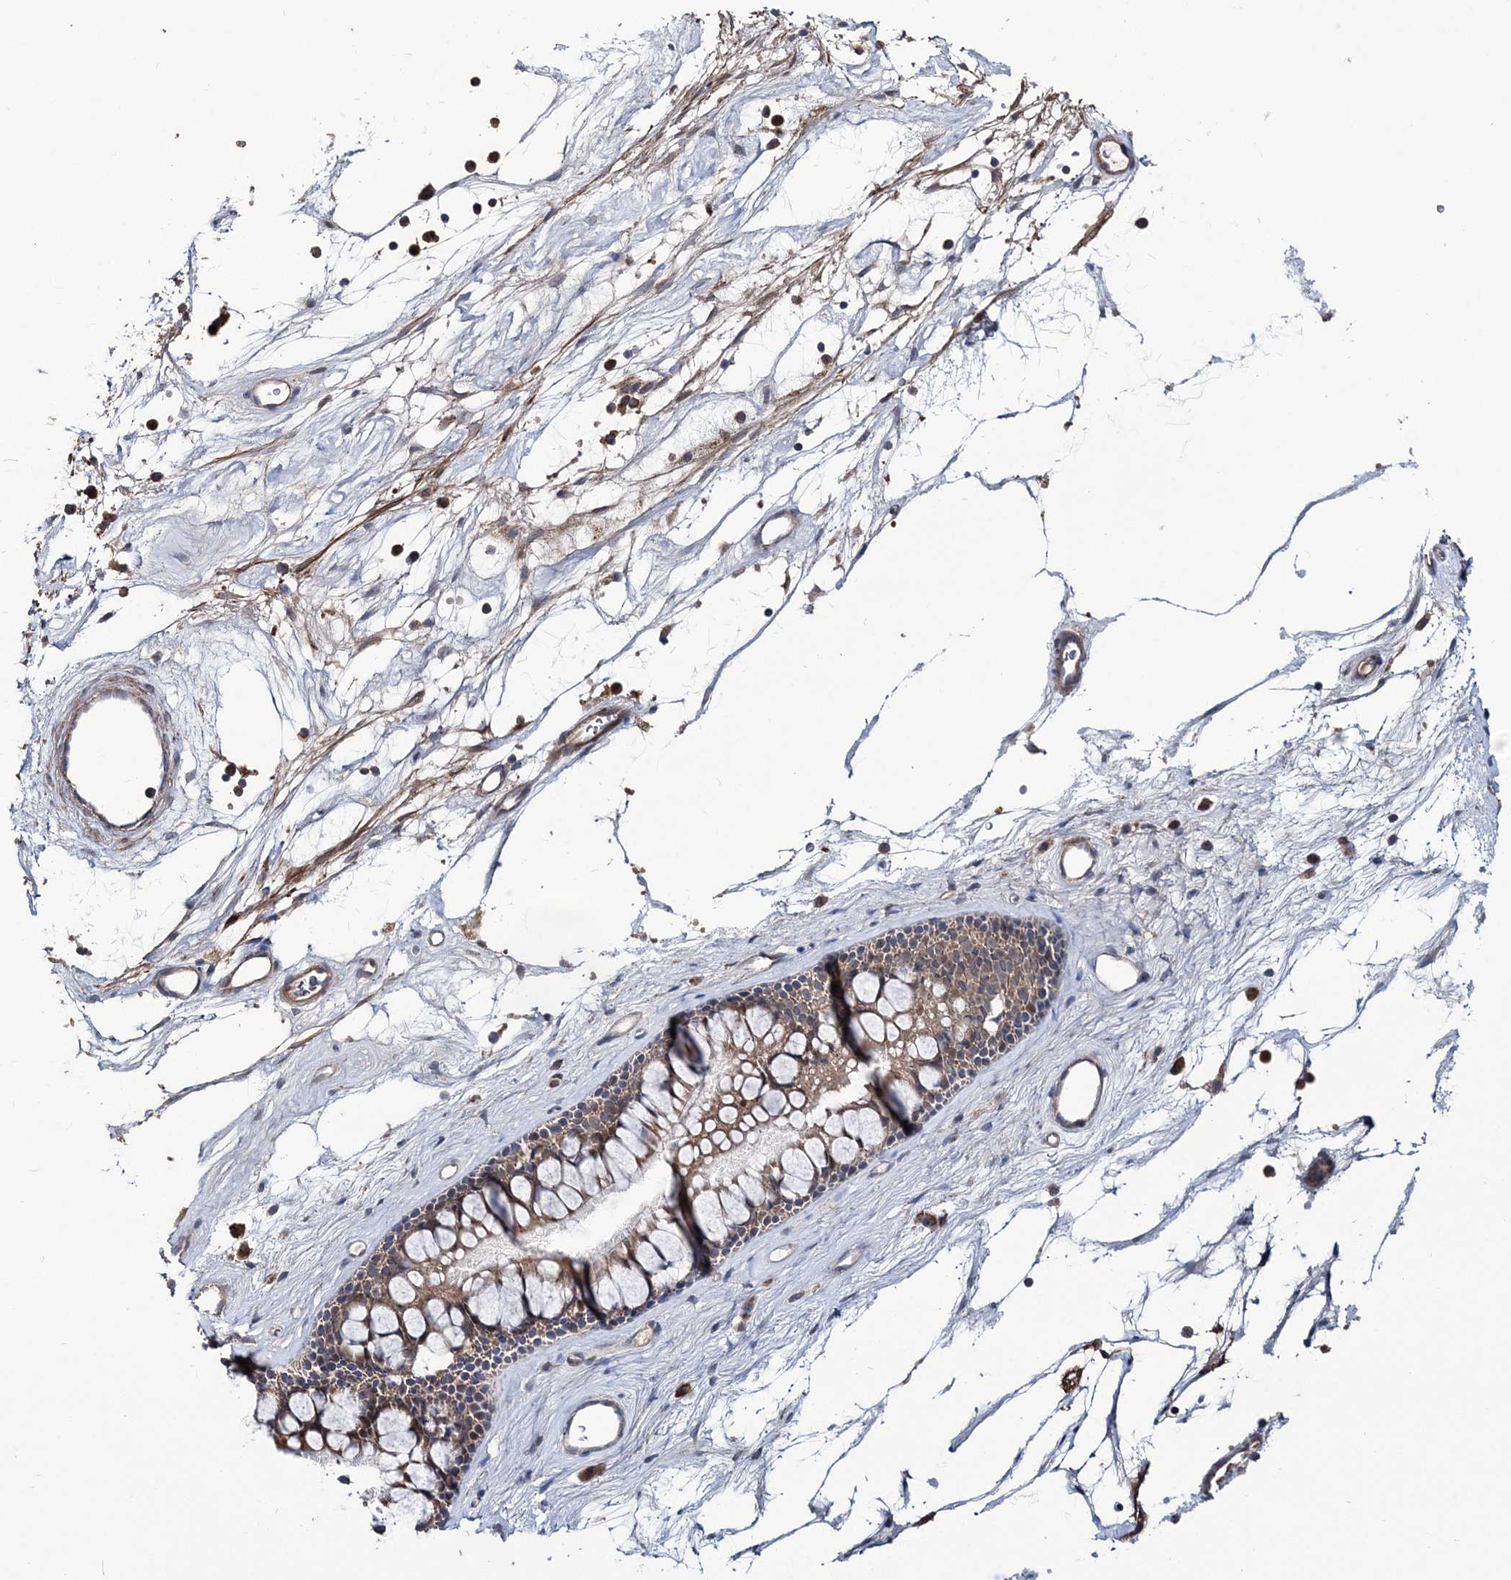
{"staining": {"intensity": "moderate", "quantity": ">75%", "location": "cytoplasmic/membranous"}, "tissue": "nasopharynx", "cell_type": "Respiratory epithelial cells", "image_type": "normal", "snomed": [{"axis": "morphology", "description": "Normal tissue, NOS"}, {"axis": "topography", "description": "Nasopharynx"}], "caption": "High-power microscopy captured an immunohistochemistry image of normal nasopharynx, revealing moderate cytoplasmic/membranous positivity in about >75% of respiratory epithelial cells. Using DAB (3,3'-diaminobenzidine) (brown) and hematoxylin (blue) stains, captured at high magnification using brightfield microscopy.", "gene": "PPP2R2B", "patient": {"sex": "male", "age": 64}}